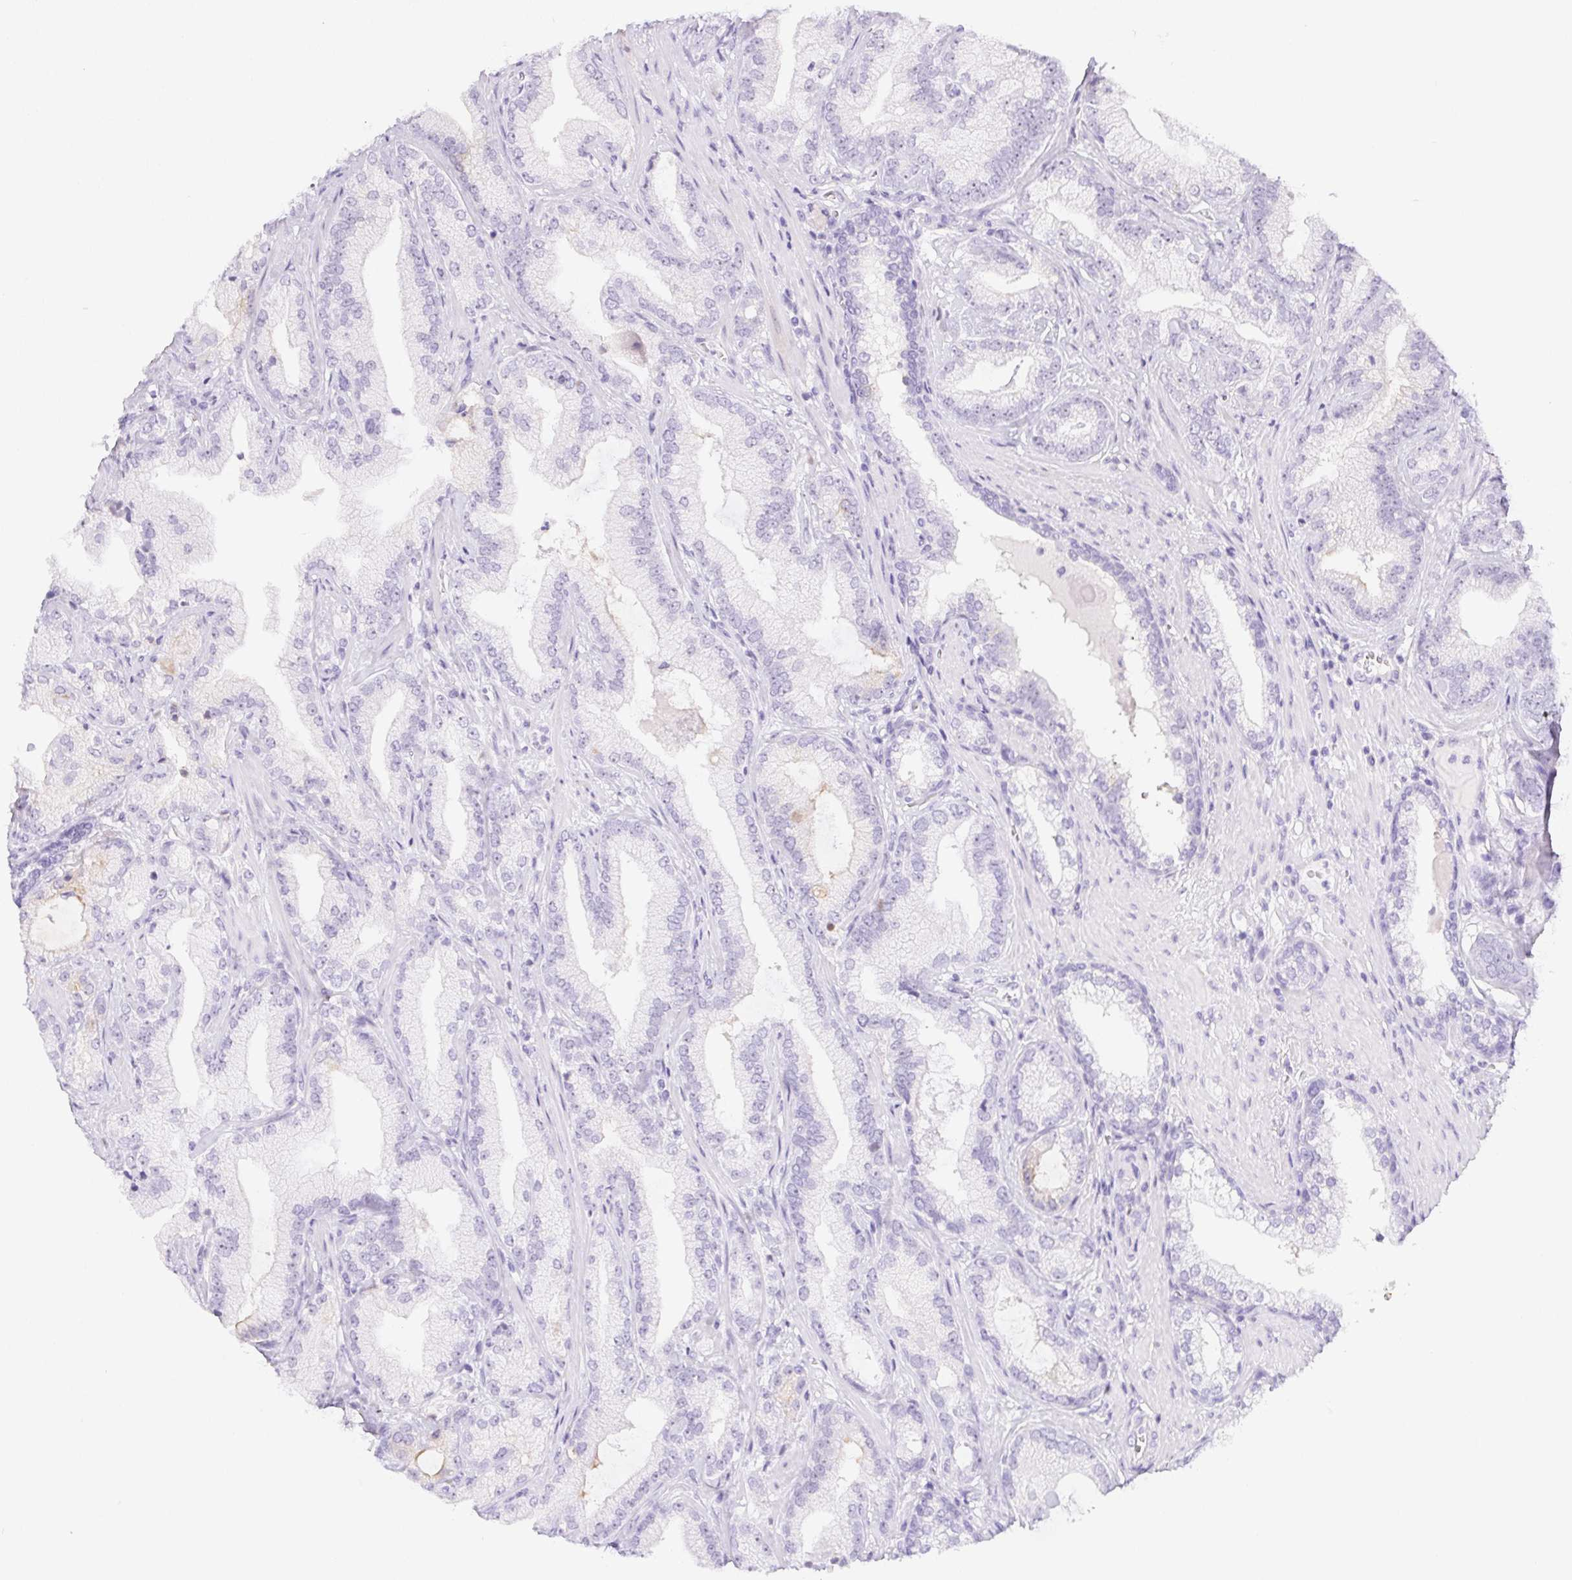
{"staining": {"intensity": "negative", "quantity": "none", "location": "none"}, "tissue": "prostate cancer", "cell_type": "Tumor cells", "image_type": "cancer", "snomed": [{"axis": "morphology", "description": "Adenocarcinoma, Low grade"}, {"axis": "topography", "description": "Prostate"}], "caption": "Protein analysis of prostate low-grade adenocarcinoma demonstrates no significant staining in tumor cells.", "gene": "ST8SIA3", "patient": {"sex": "male", "age": 62}}